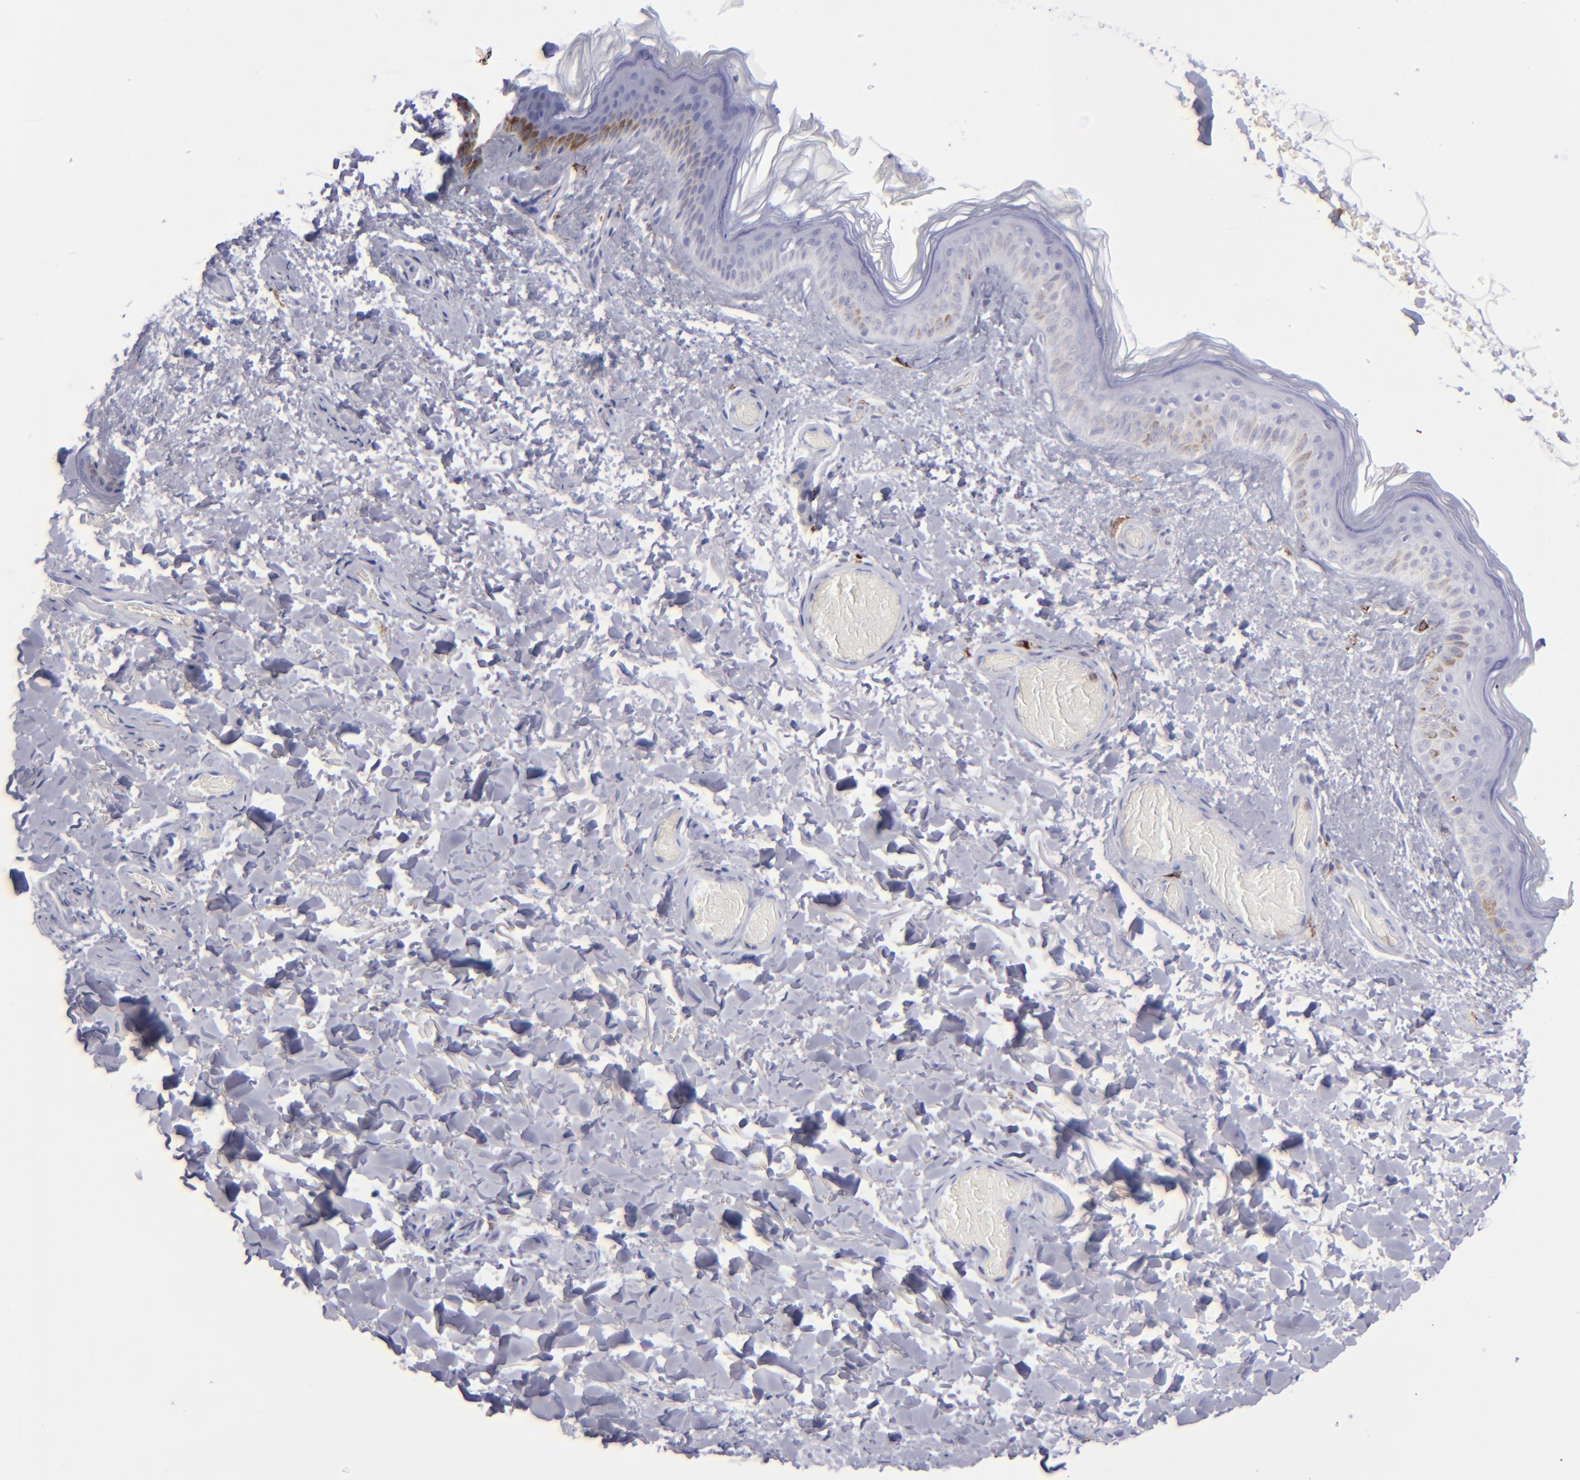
{"staining": {"intensity": "negative", "quantity": "none", "location": "none"}, "tissue": "skin", "cell_type": "Fibroblasts", "image_type": "normal", "snomed": [{"axis": "morphology", "description": "Normal tissue, NOS"}, {"axis": "topography", "description": "Skin"}], "caption": "High magnification brightfield microscopy of normal skin stained with DAB (3,3'-diaminobenzidine) (brown) and counterstained with hematoxylin (blue): fibroblasts show no significant positivity. Brightfield microscopy of IHC stained with DAB (brown) and hematoxylin (blue), captured at high magnification.", "gene": "SELPLG", "patient": {"sex": "male", "age": 63}}